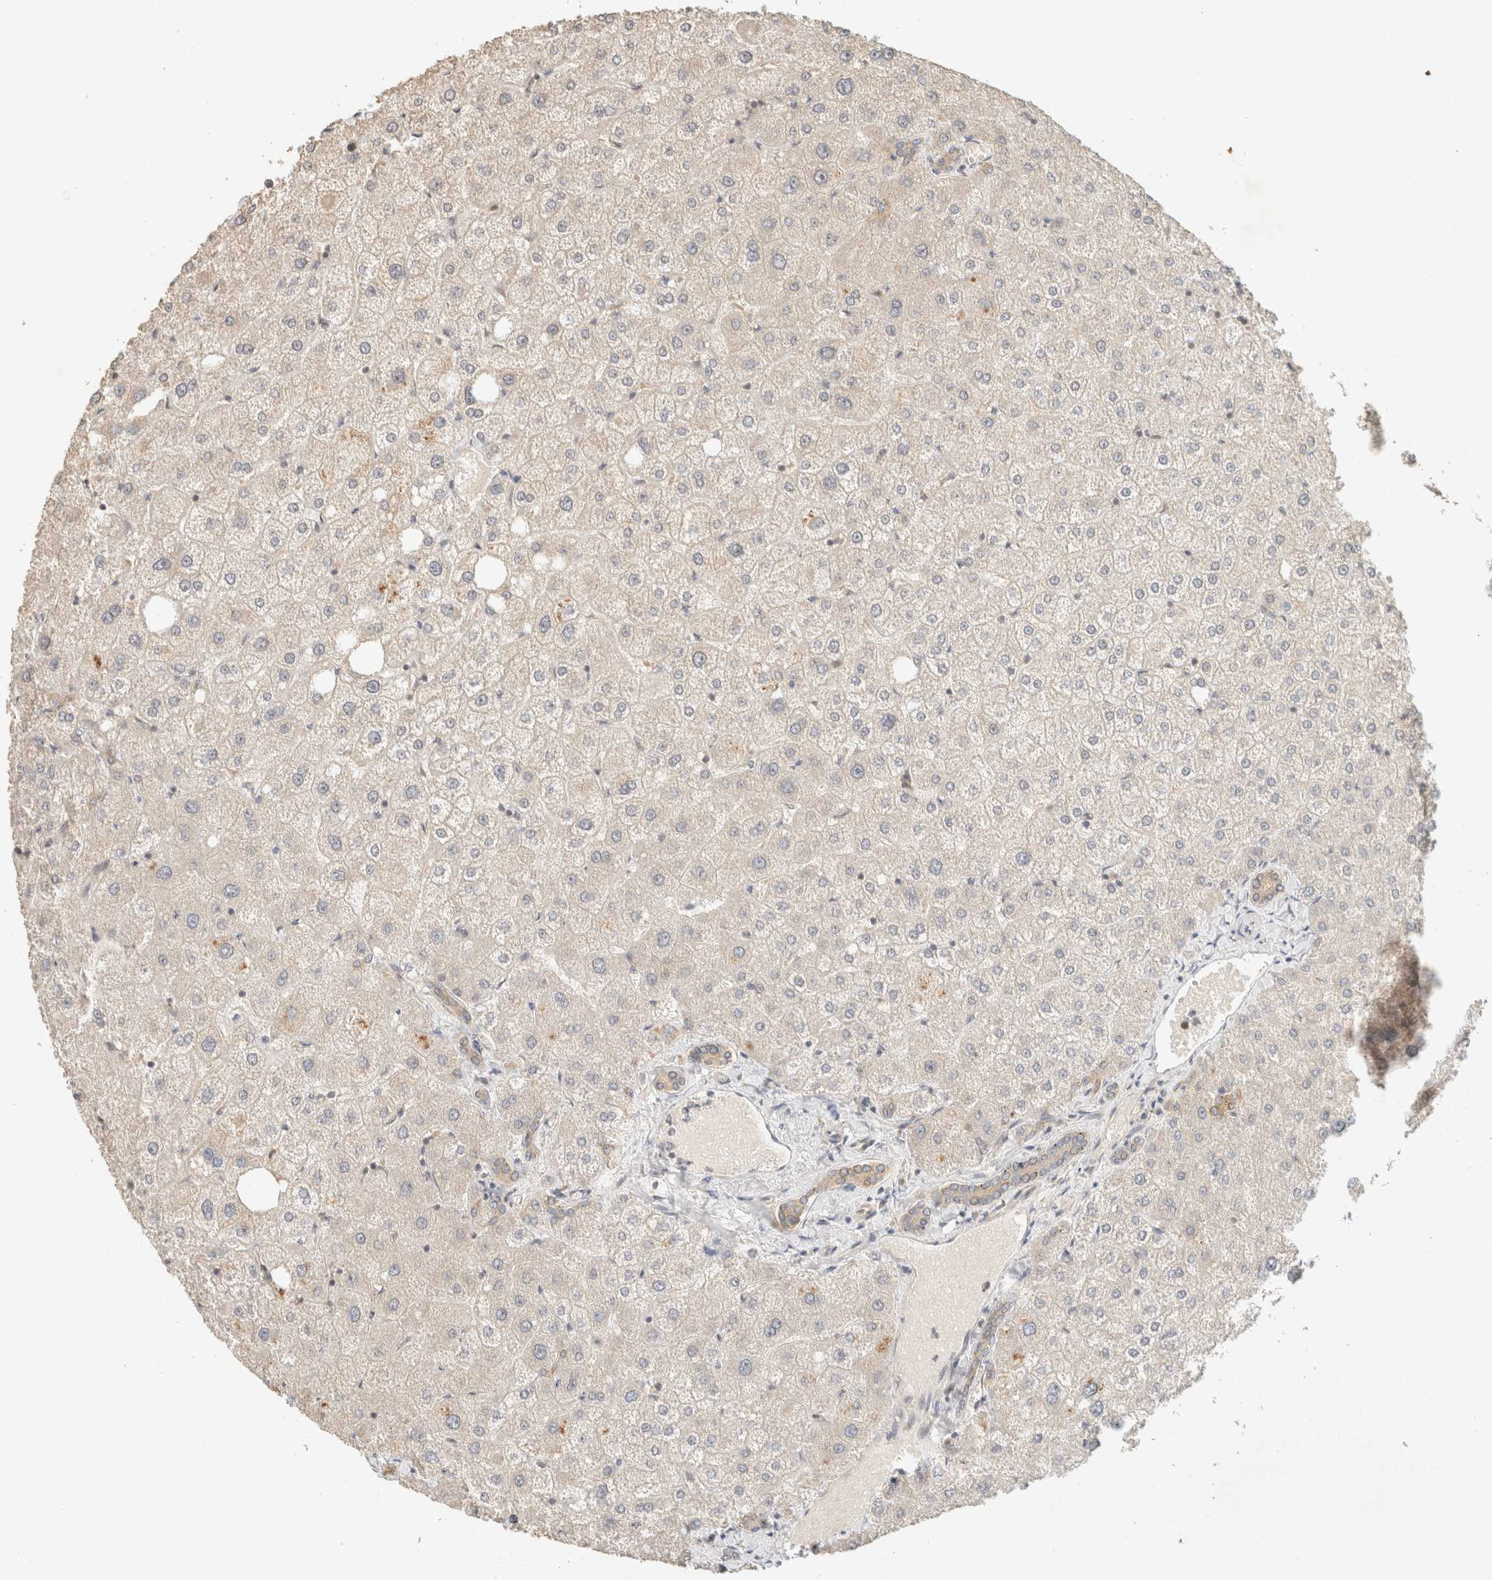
{"staining": {"intensity": "weak", "quantity": "<25%", "location": "cytoplasmic/membranous"}, "tissue": "liver", "cell_type": "Cholangiocytes", "image_type": "normal", "snomed": [{"axis": "morphology", "description": "Normal tissue, NOS"}, {"axis": "topography", "description": "Liver"}], "caption": "The IHC image has no significant staining in cholangiocytes of liver.", "gene": "TACC1", "patient": {"sex": "male", "age": 73}}